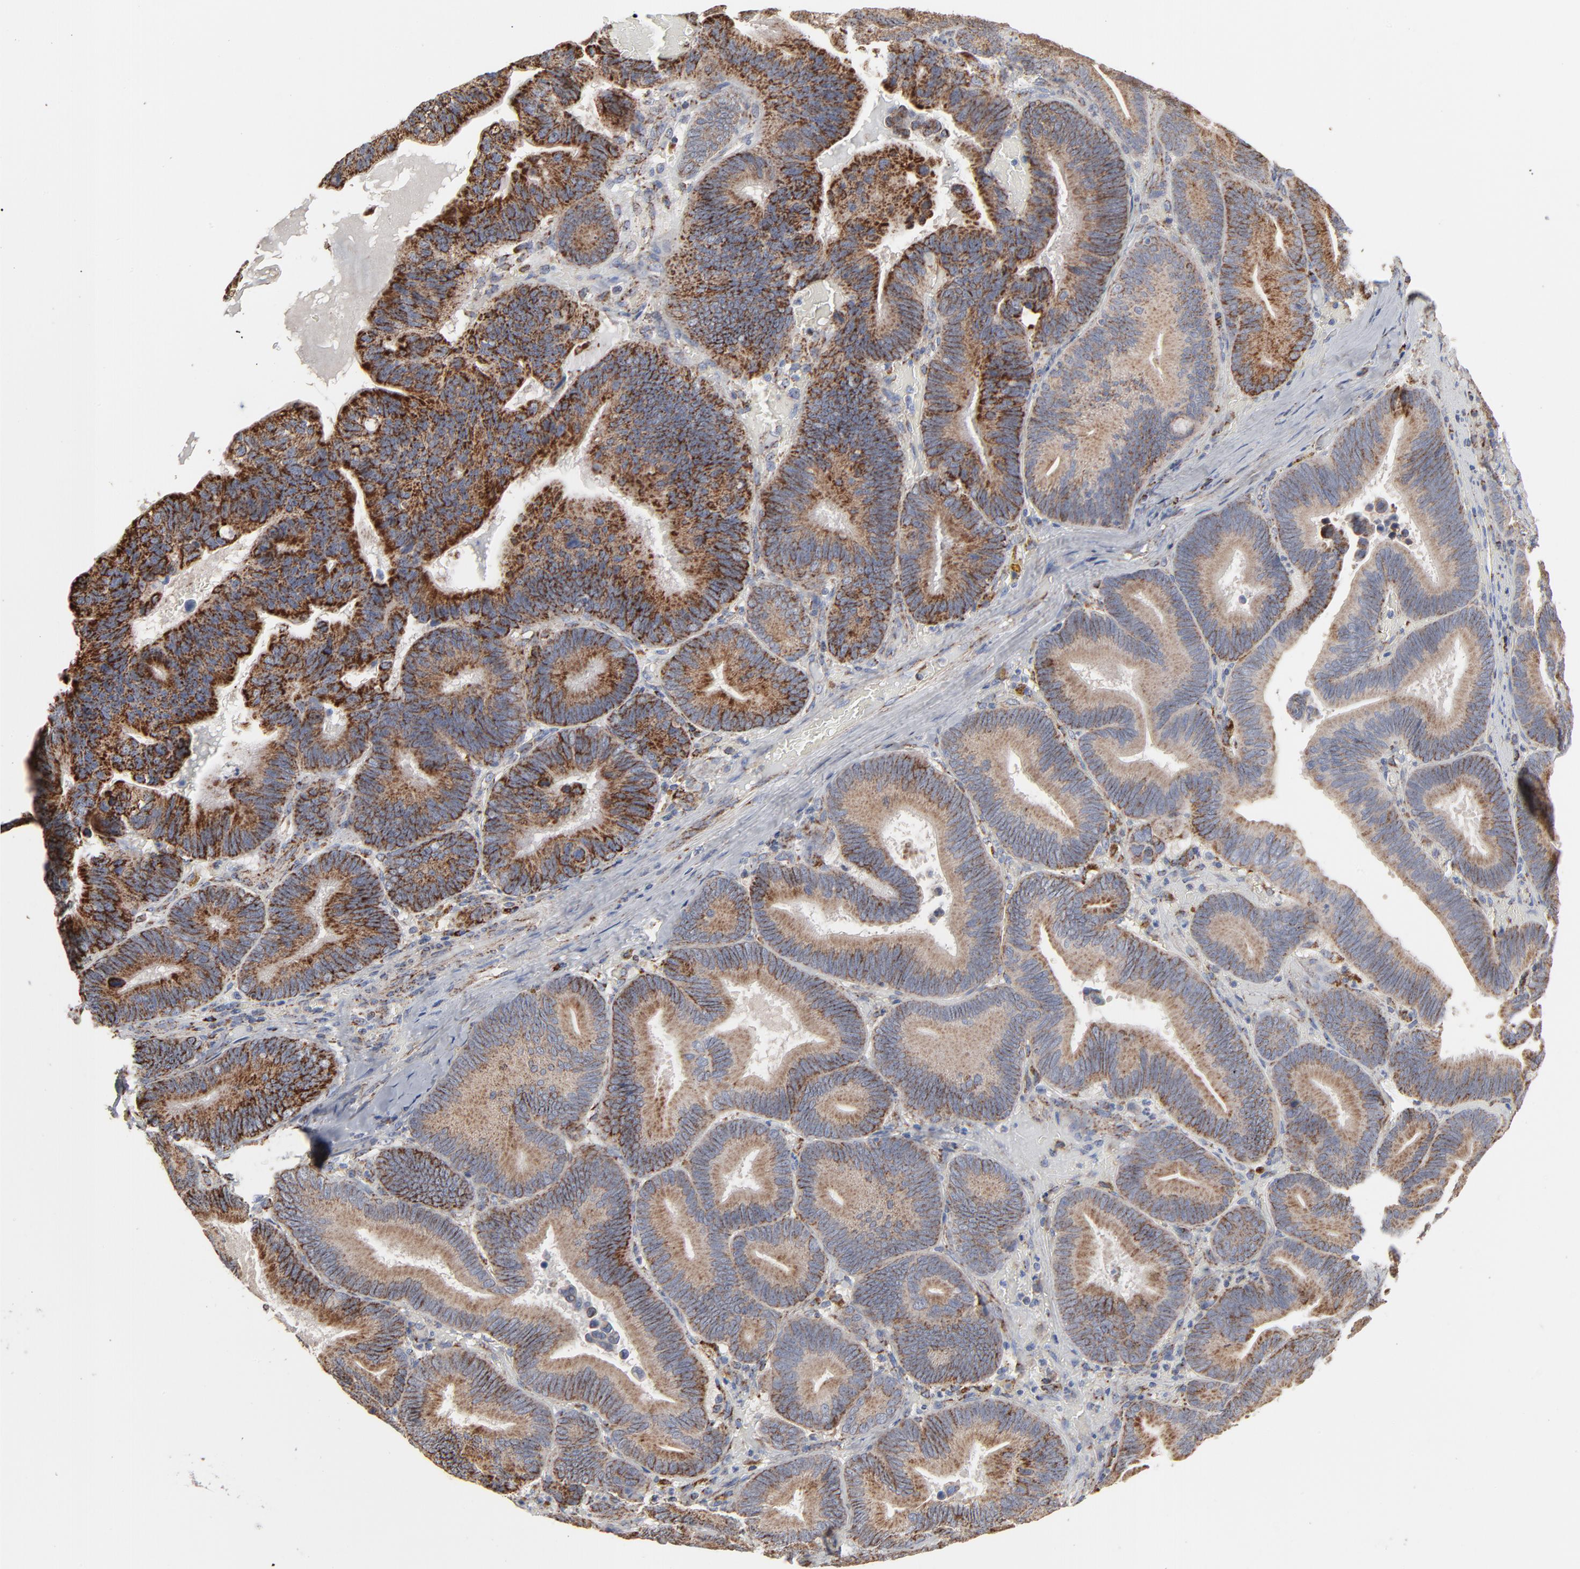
{"staining": {"intensity": "strong", "quantity": ">75%", "location": "cytoplasmic/membranous"}, "tissue": "pancreatic cancer", "cell_type": "Tumor cells", "image_type": "cancer", "snomed": [{"axis": "morphology", "description": "Adenocarcinoma, NOS"}, {"axis": "topography", "description": "Pancreas"}], "caption": "Pancreatic cancer tissue exhibits strong cytoplasmic/membranous expression in about >75% of tumor cells, visualized by immunohistochemistry. (brown staining indicates protein expression, while blue staining denotes nuclei).", "gene": "UQCRC1", "patient": {"sex": "male", "age": 82}}